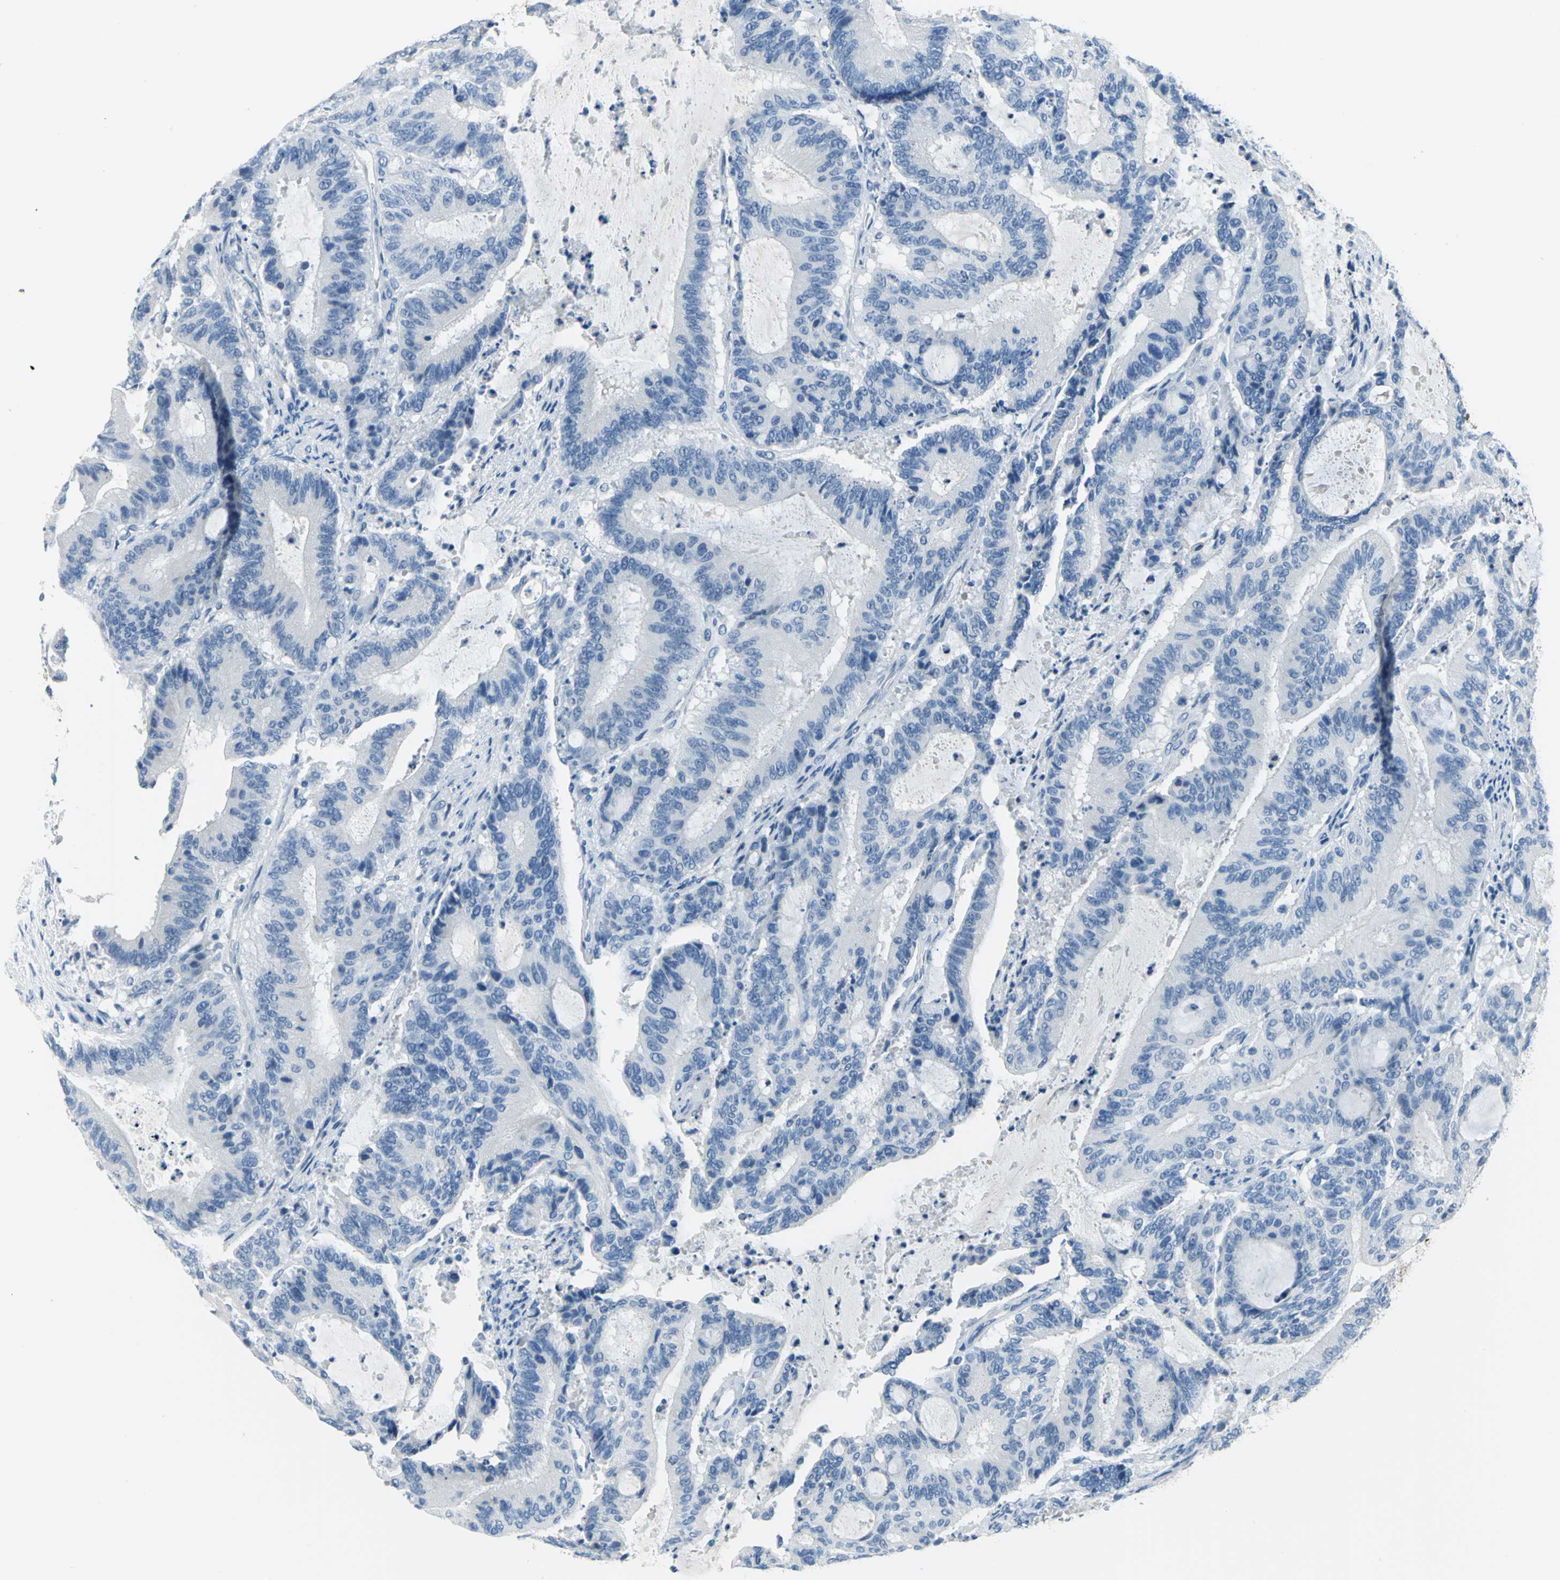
{"staining": {"intensity": "negative", "quantity": "none", "location": "none"}, "tissue": "liver cancer", "cell_type": "Tumor cells", "image_type": "cancer", "snomed": [{"axis": "morphology", "description": "Cholangiocarcinoma"}, {"axis": "topography", "description": "Liver"}], "caption": "This is an immunohistochemistry micrograph of liver cancer (cholangiocarcinoma). There is no expression in tumor cells.", "gene": "PKLR", "patient": {"sex": "female", "age": 73}}